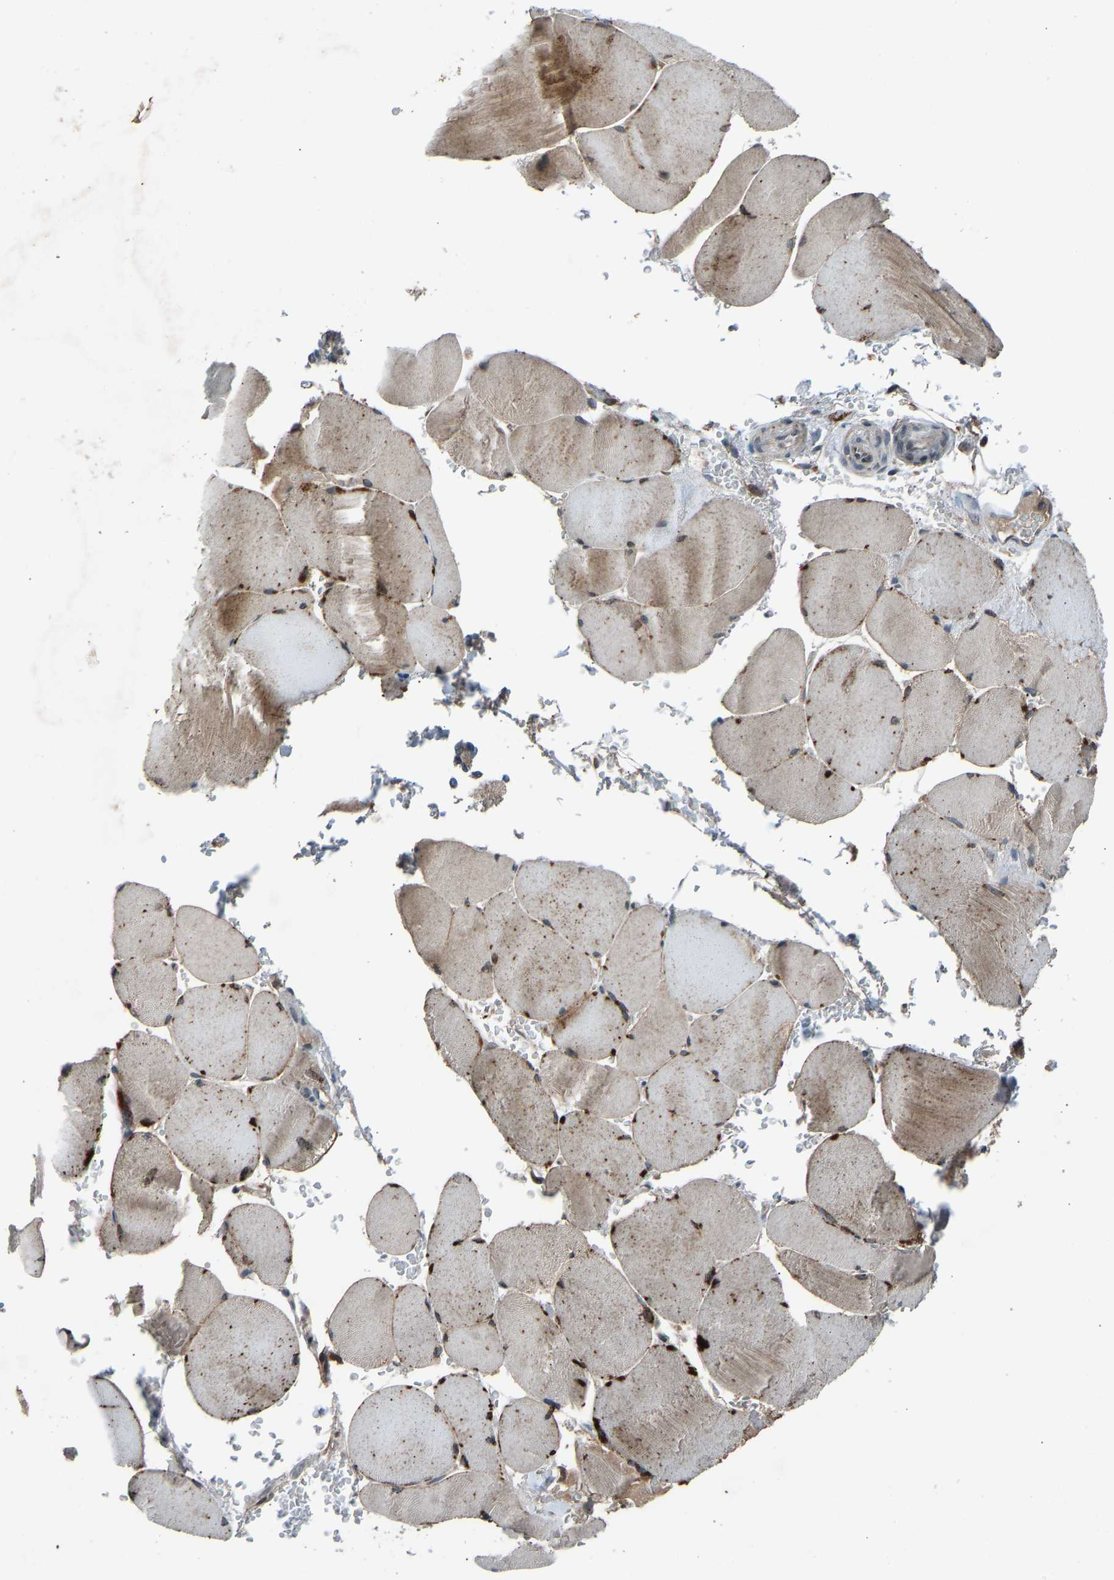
{"staining": {"intensity": "weak", "quantity": ">75%", "location": "cytoplasmic/membranous,nuclear"}, "tissue": "skeletal muscle", "cell_type": "Myocytes", "image_type": "normal", "snomed": [{"axis": "morphology", "description": "Normal tissue, NOS"}, {"axis": "topography", "description": "Skin"}, {"axis": "topography", "description": "Skeletal muscle"}], "caption": "Protein analysis of benign skeletal muscle demonstrates weak cytoplasmic/membranous,nuclear positivity in about >75% of myocytes. (DAB IHC, brown staining for protein, blue staining for nuclei).", "gene": "SLC43A1", "patient": {"sex": "male", "age": 83}}